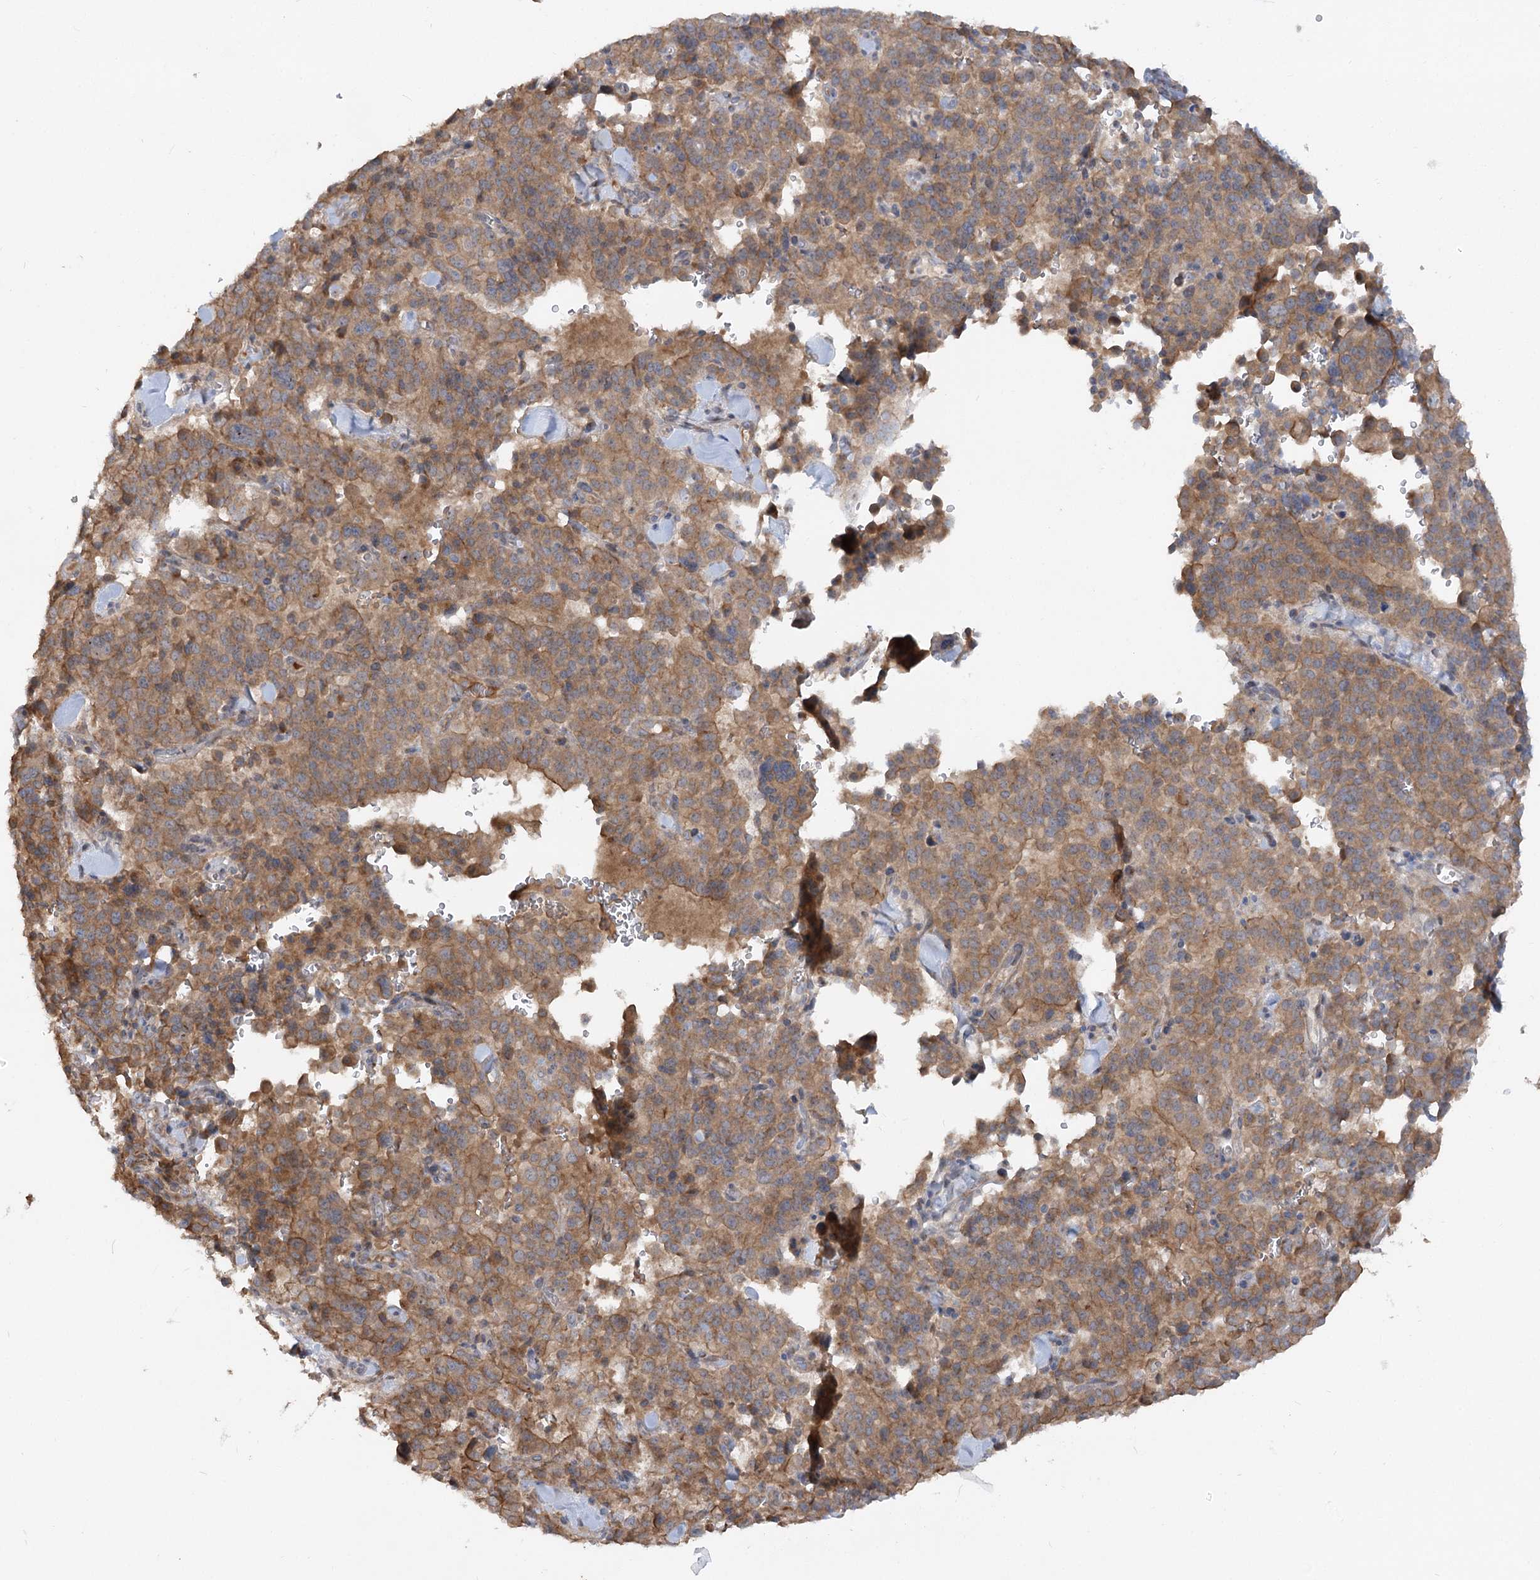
{"staining": {"intensity": "moderate", "quantity": ">75%", "location": "cytoplasmic/membranous"}, "tissue": "pancreatic cancer", "cell_type": "Tumor cells", "image_type": "cancer", "snomed": [{"axis": "morphology", "description": "Adenocarcinoma, NOS"}, {"axis": "topography", "description": "Pancreas"}], "caption": "A histopathology image showing moderate cytoplasmic/membranous positivity in approximately >75% of tumor cells in adenocarcinoma (pancreatic), as visualized by brown immunohistochemical staining.", "gene": "FGF19", "patient": {"sex": "male", "age": 65}}